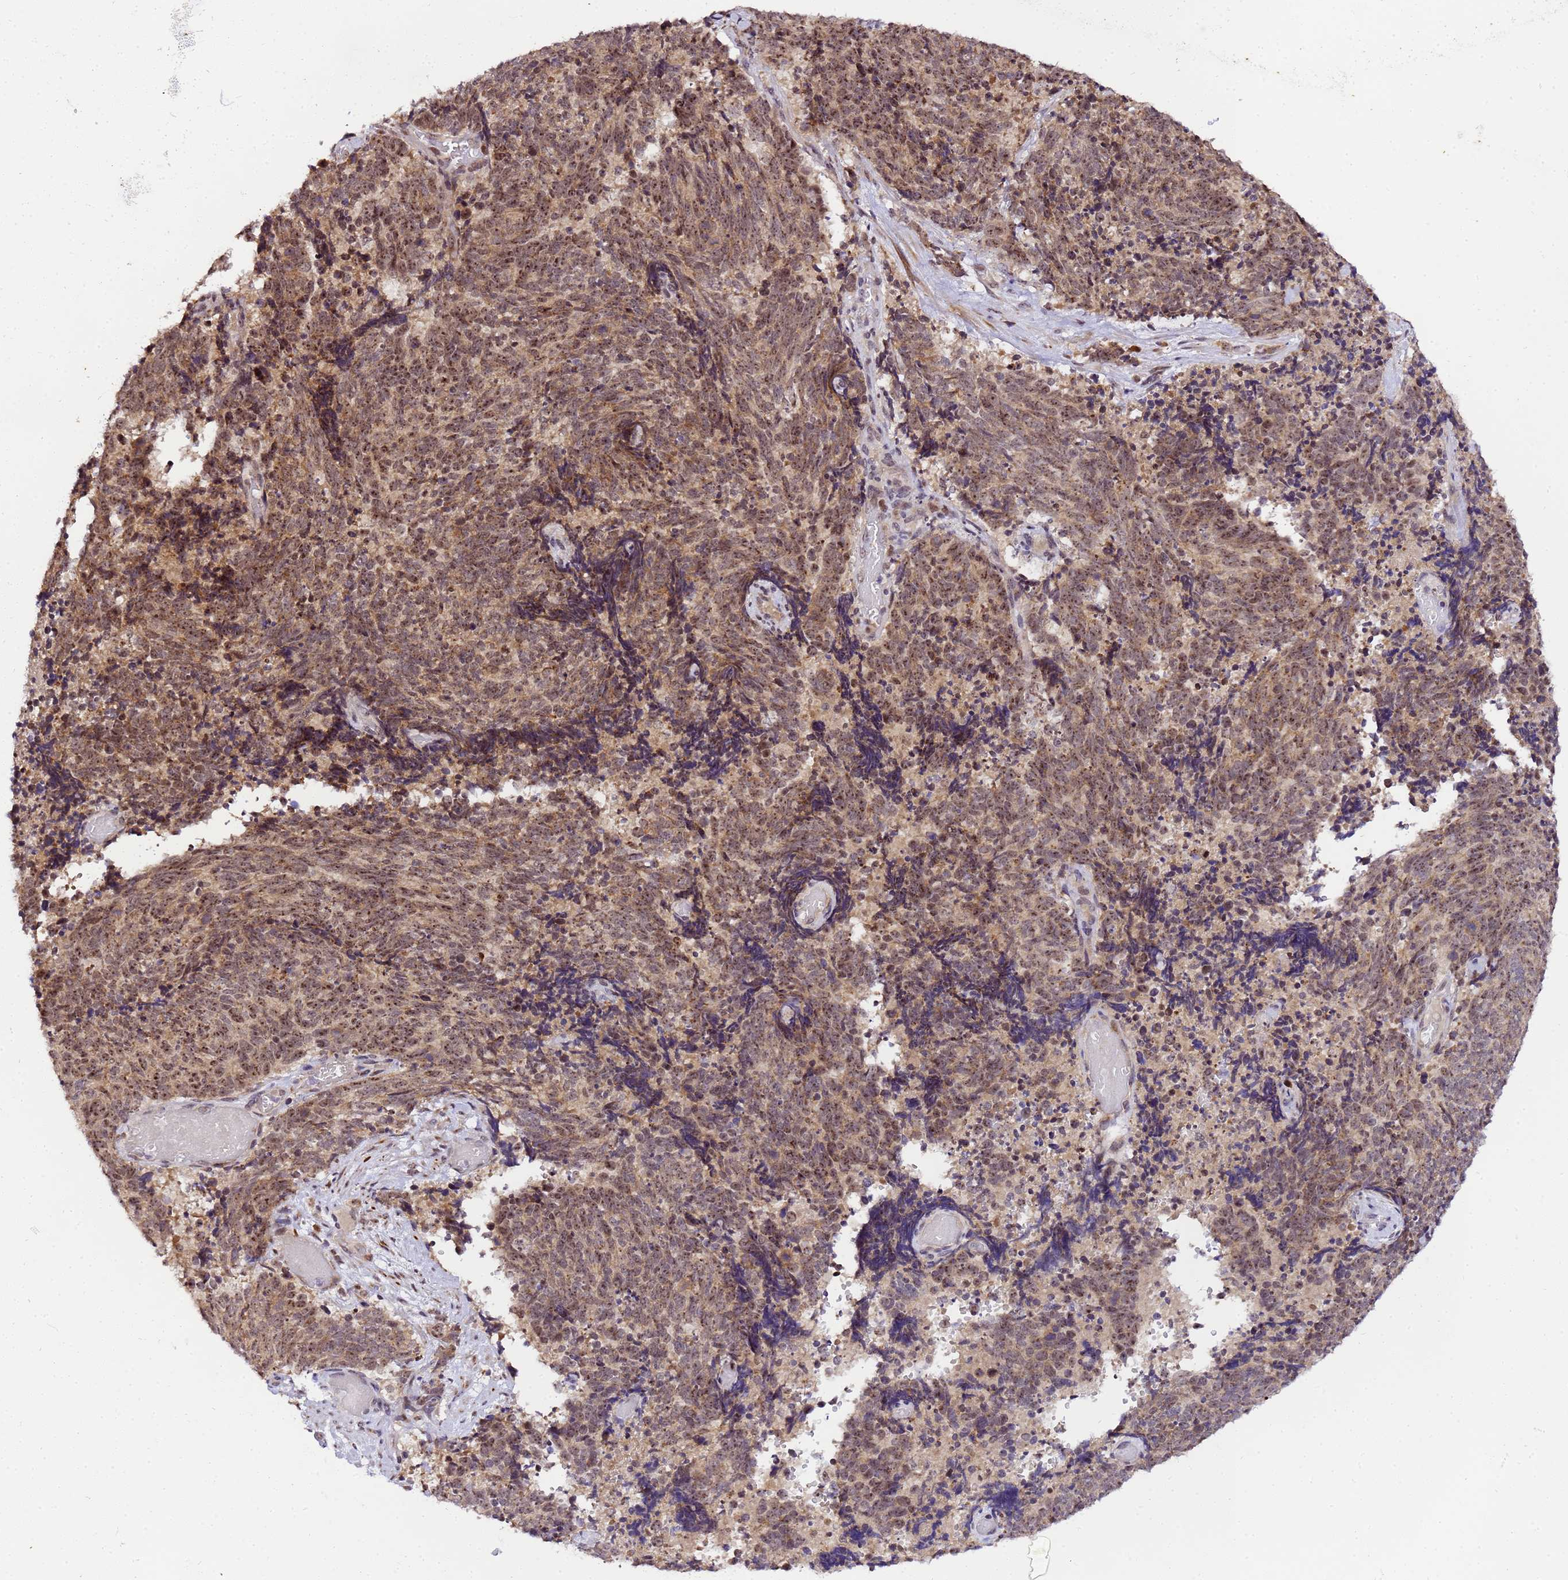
{"staining": {"intensity": "moderate", "quantity": "25%-75%", "location": "nuclear"}, "tissue": "cervical cancer", "cell_type": "Tumor cells", "image_type": "cancer", "snomed": [{"axis": "morphology", "description": "Squamous cell carcinoma, NOS"}, {"axis": "topography", "description": "Cervix"}], "caption": "Human cervical cancer (squamous cell carcinoma) stained for a protein (brown) demonstrates moderate nuclear positive positivity in approximately 25%-75% of tumor cells.", "gene": "SLX4IP", "patient": {"sex": "female", "age": 29}}